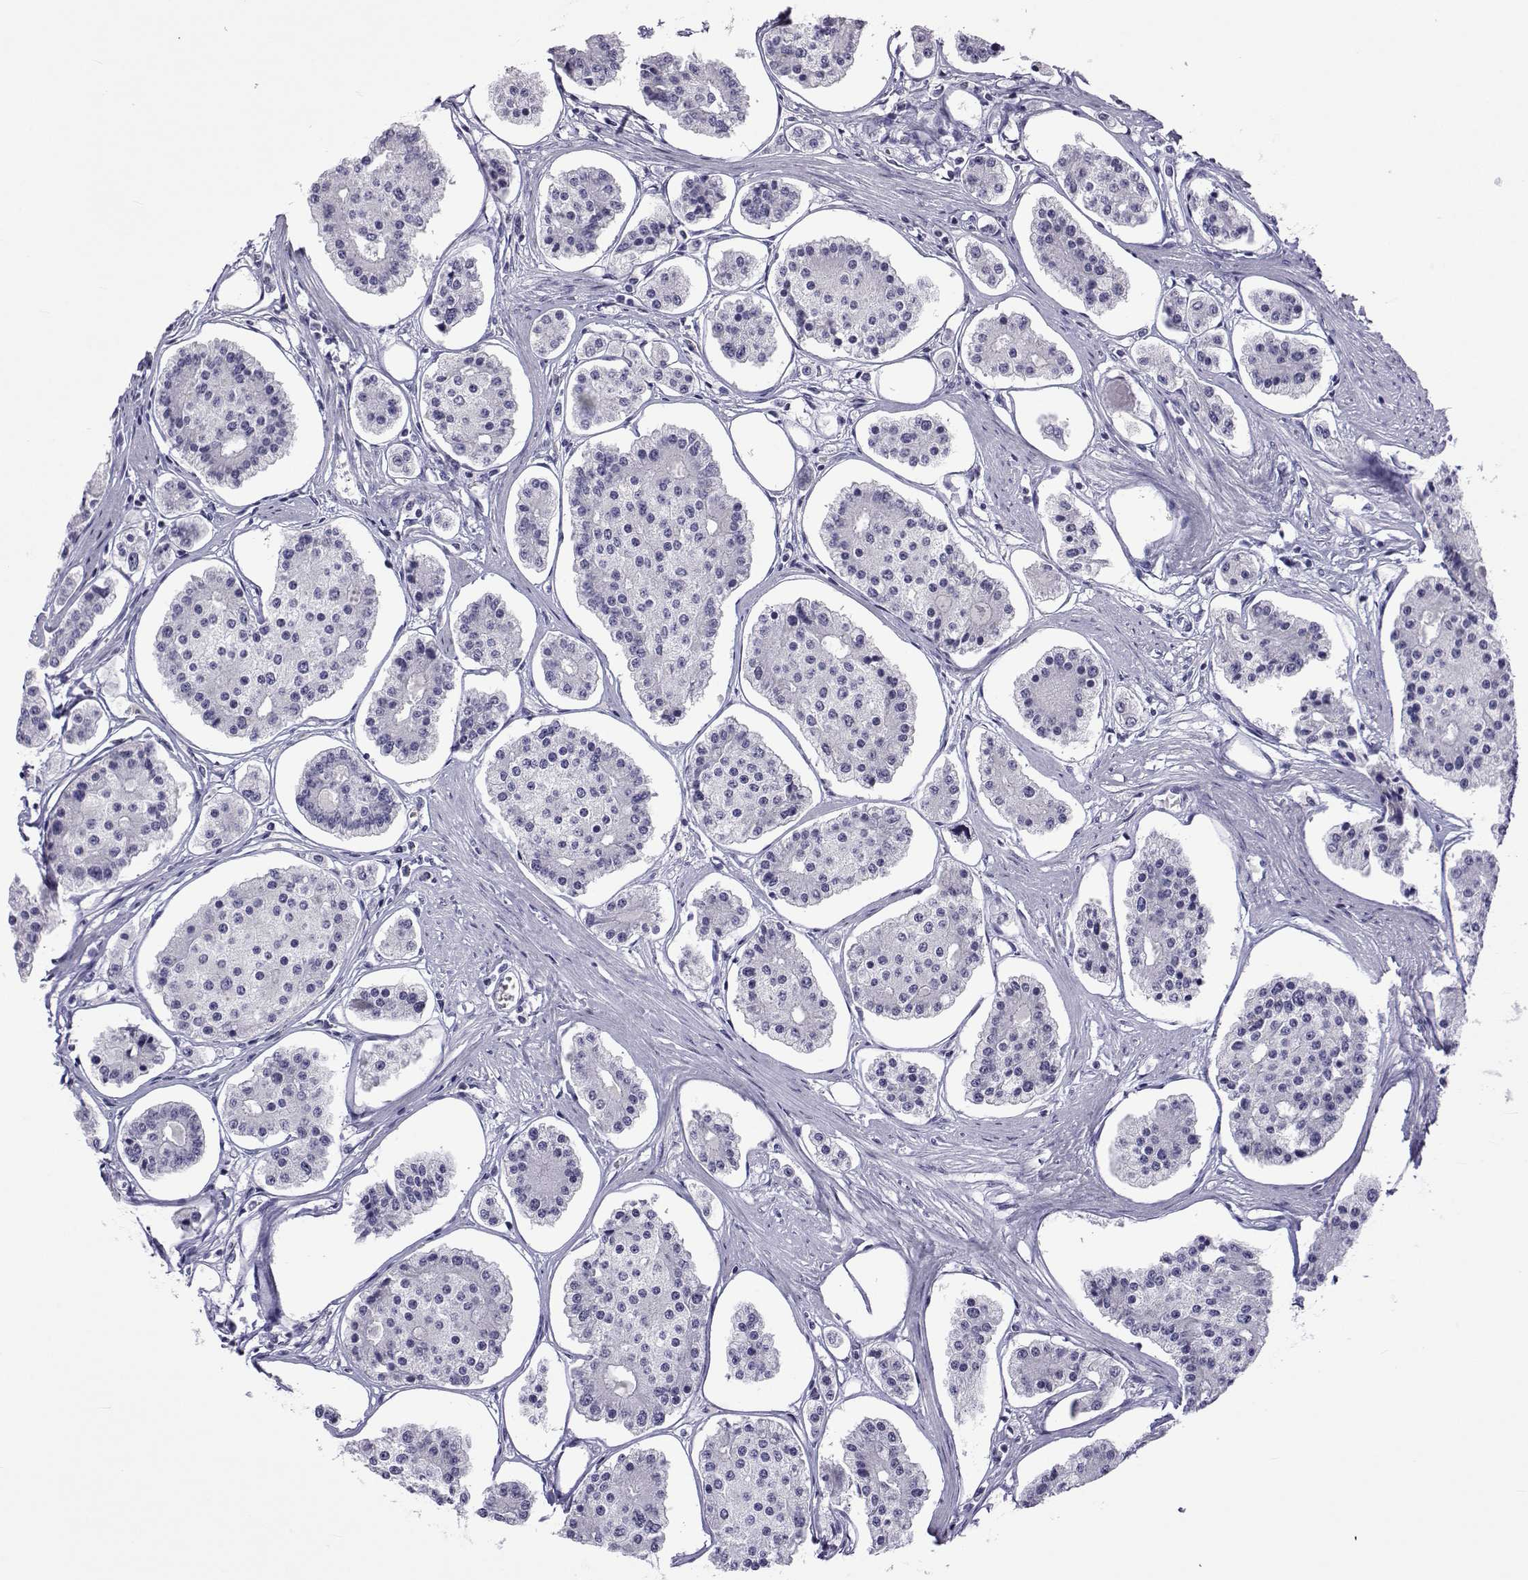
{"staining": {"intensity": "negative", "quantity": "none", "location": "none"}, "tissue": "carcinoid", "cell_type": "Tumor cells", "image_type": "cancer", "snomed": [{"axis": "morphology", "description": "Carcinoid, malignant, NOS"}, {"axis": "topography", "description": "Small intestine"}], "caption": "The photomicrograph shows no significant positivity in tumor cells of carcinoid (malignant).", "gene": "ACTL7A", "patient": {"sex": "female", "age": 65}}